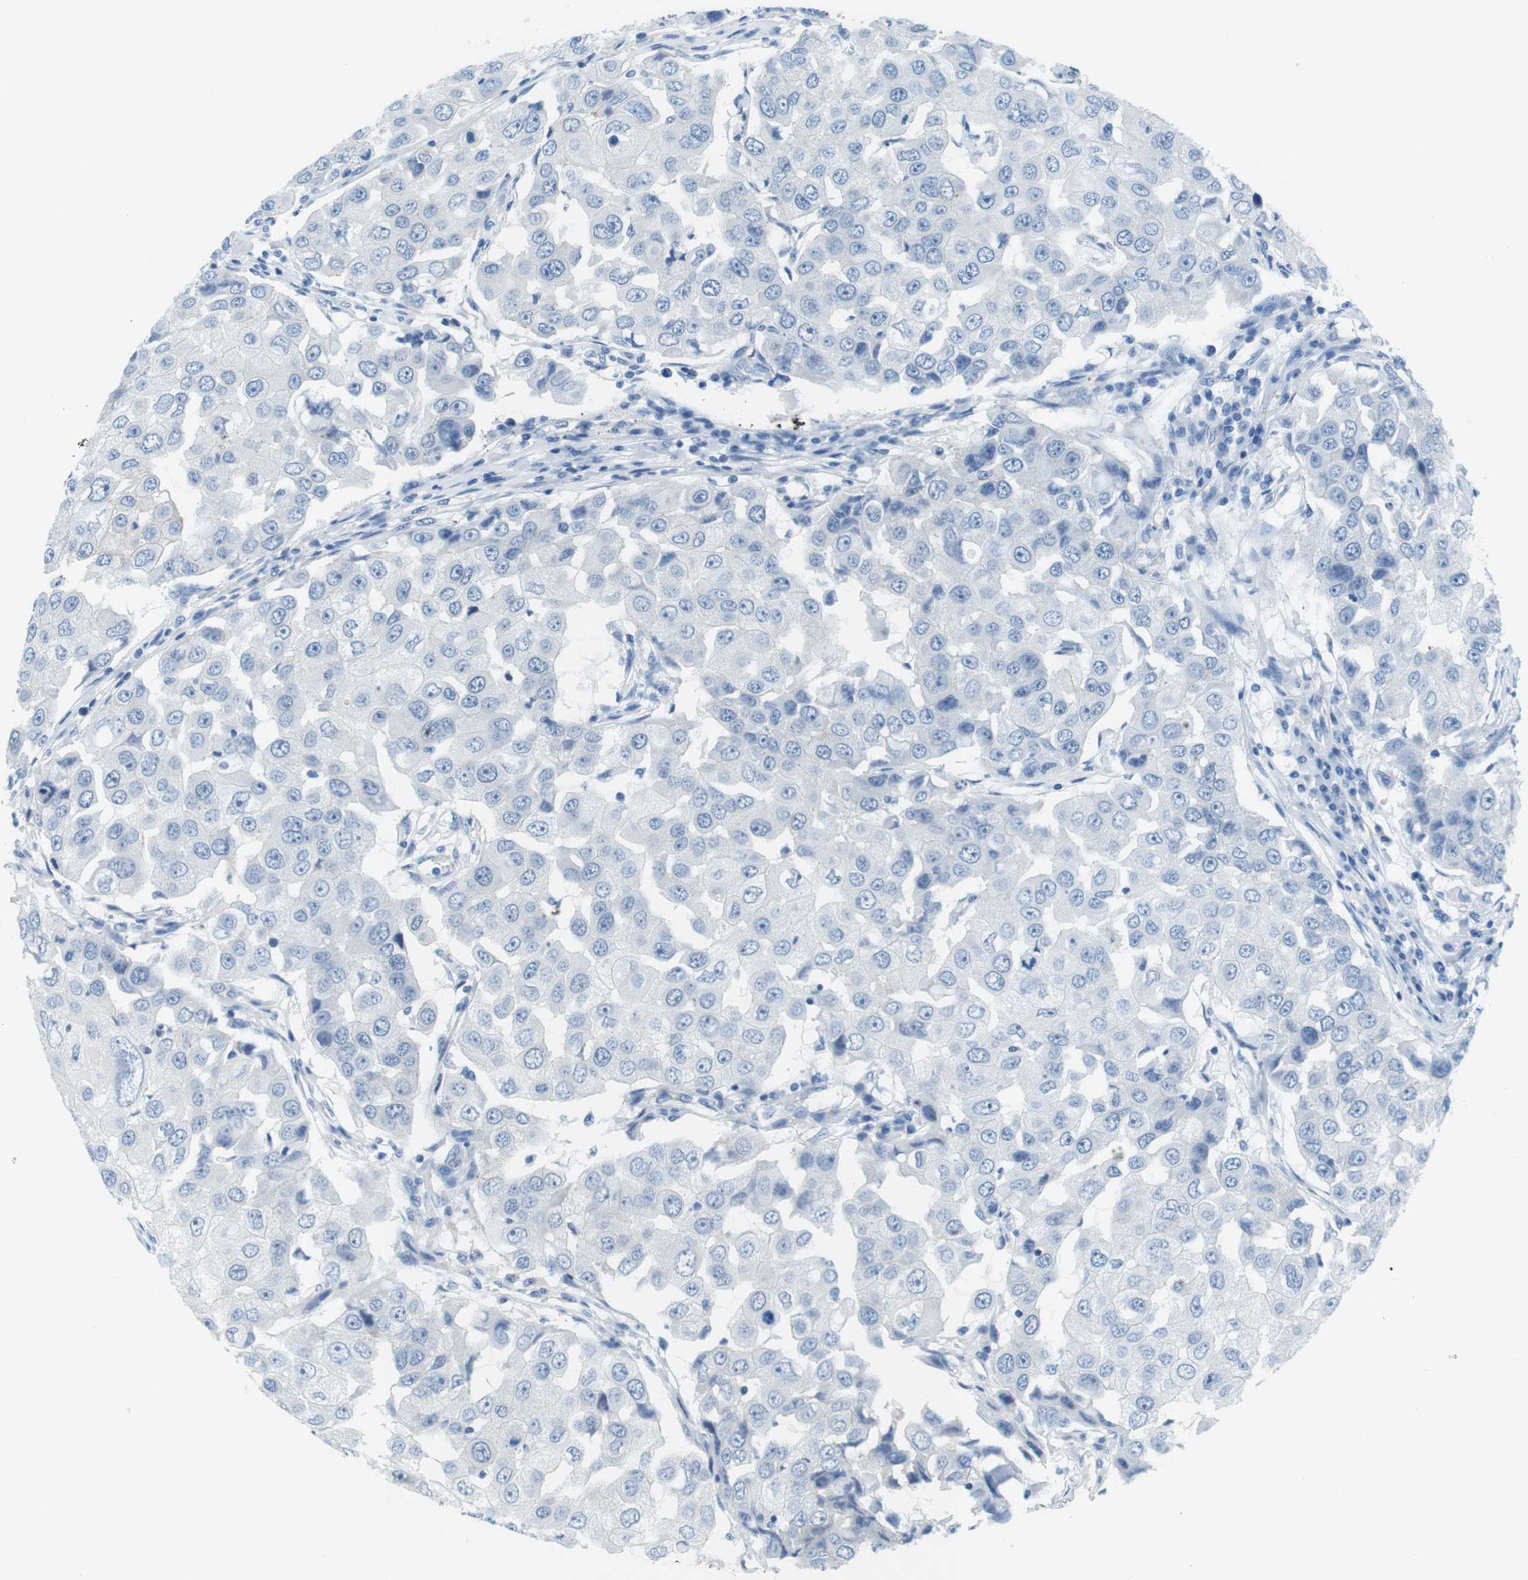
{"staining": {"intensity": "negative", "quantity": "none", "location": "none"}, "tissue": "breast cancer", "cell_type": "Tumor cells", "image_type": "cancer", "snomed": [{"axis": "morphology", "description": "Duct carcinoma"}, {"axis": "topography", "description": "Breast"}], "caption": "High power microscopy photomicrograph of an IHC histopathology image of breast cancer (infiltrating ductal carcinoma), revealing no significant positivity in tumor cells. (Brightfield microscopy of DAB IHC at high magnification).", "gene": "SLC6A6", "patient": {"sex": "female", "age": 27}}